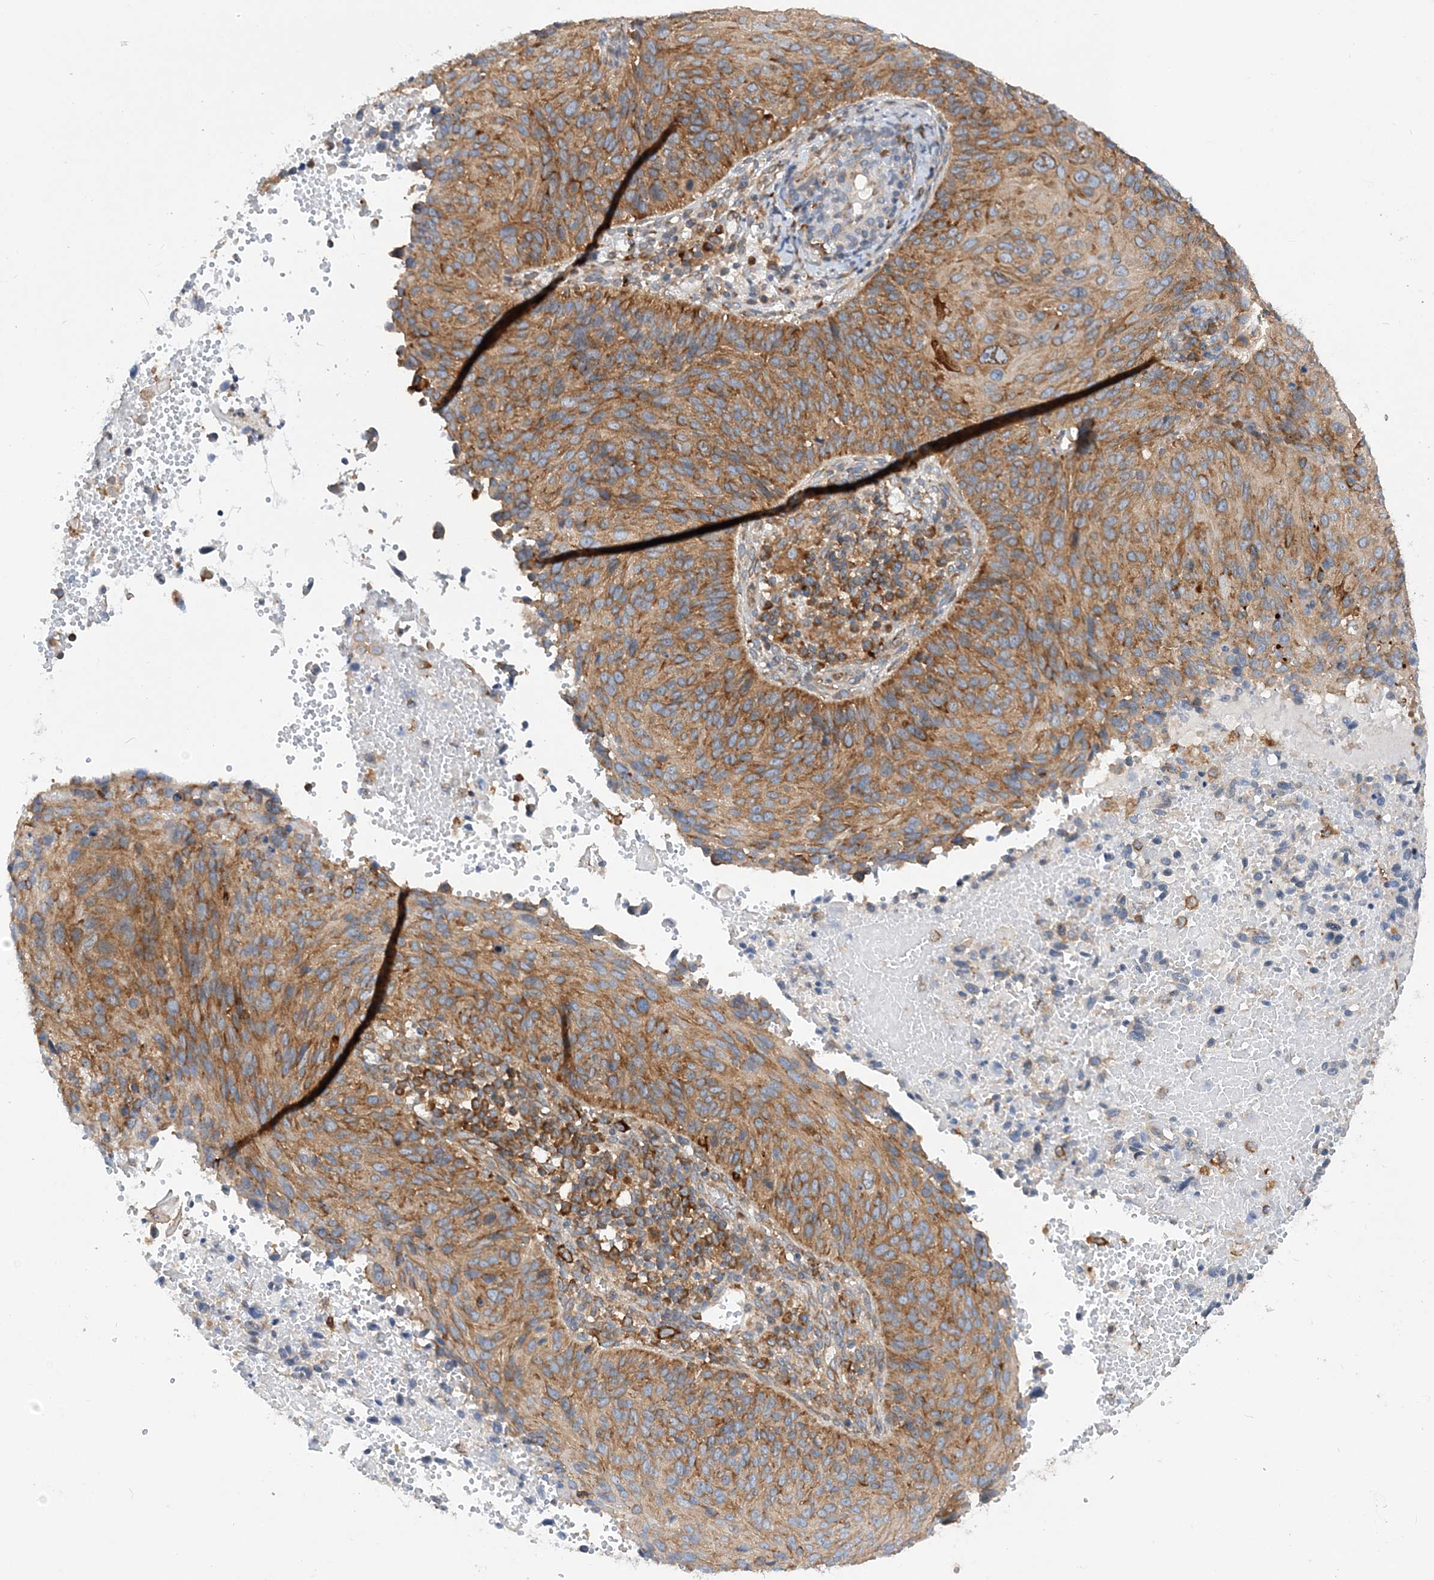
{"staining": {"intensity": "moderate", "quantity": ">75%", "location": "cytoplasmic/membranous"}, "tissue": "cervical cancer", "cell_type": "Tumor cells", "image_type": "cancer", "snomed": [{"axis": "morphology", "description": "Squamous cell carcinoma, NOS"}, {"axis": "topography", "description": "Cervix"}], "caption": "Protein staining shows moderate cytoplasmic/membranous positivity in about >75% of tumor cells in squamous cell carcinoma (cervical).", "gene": "LARP4B", "patient": {"sex": "female", "age": 74}}